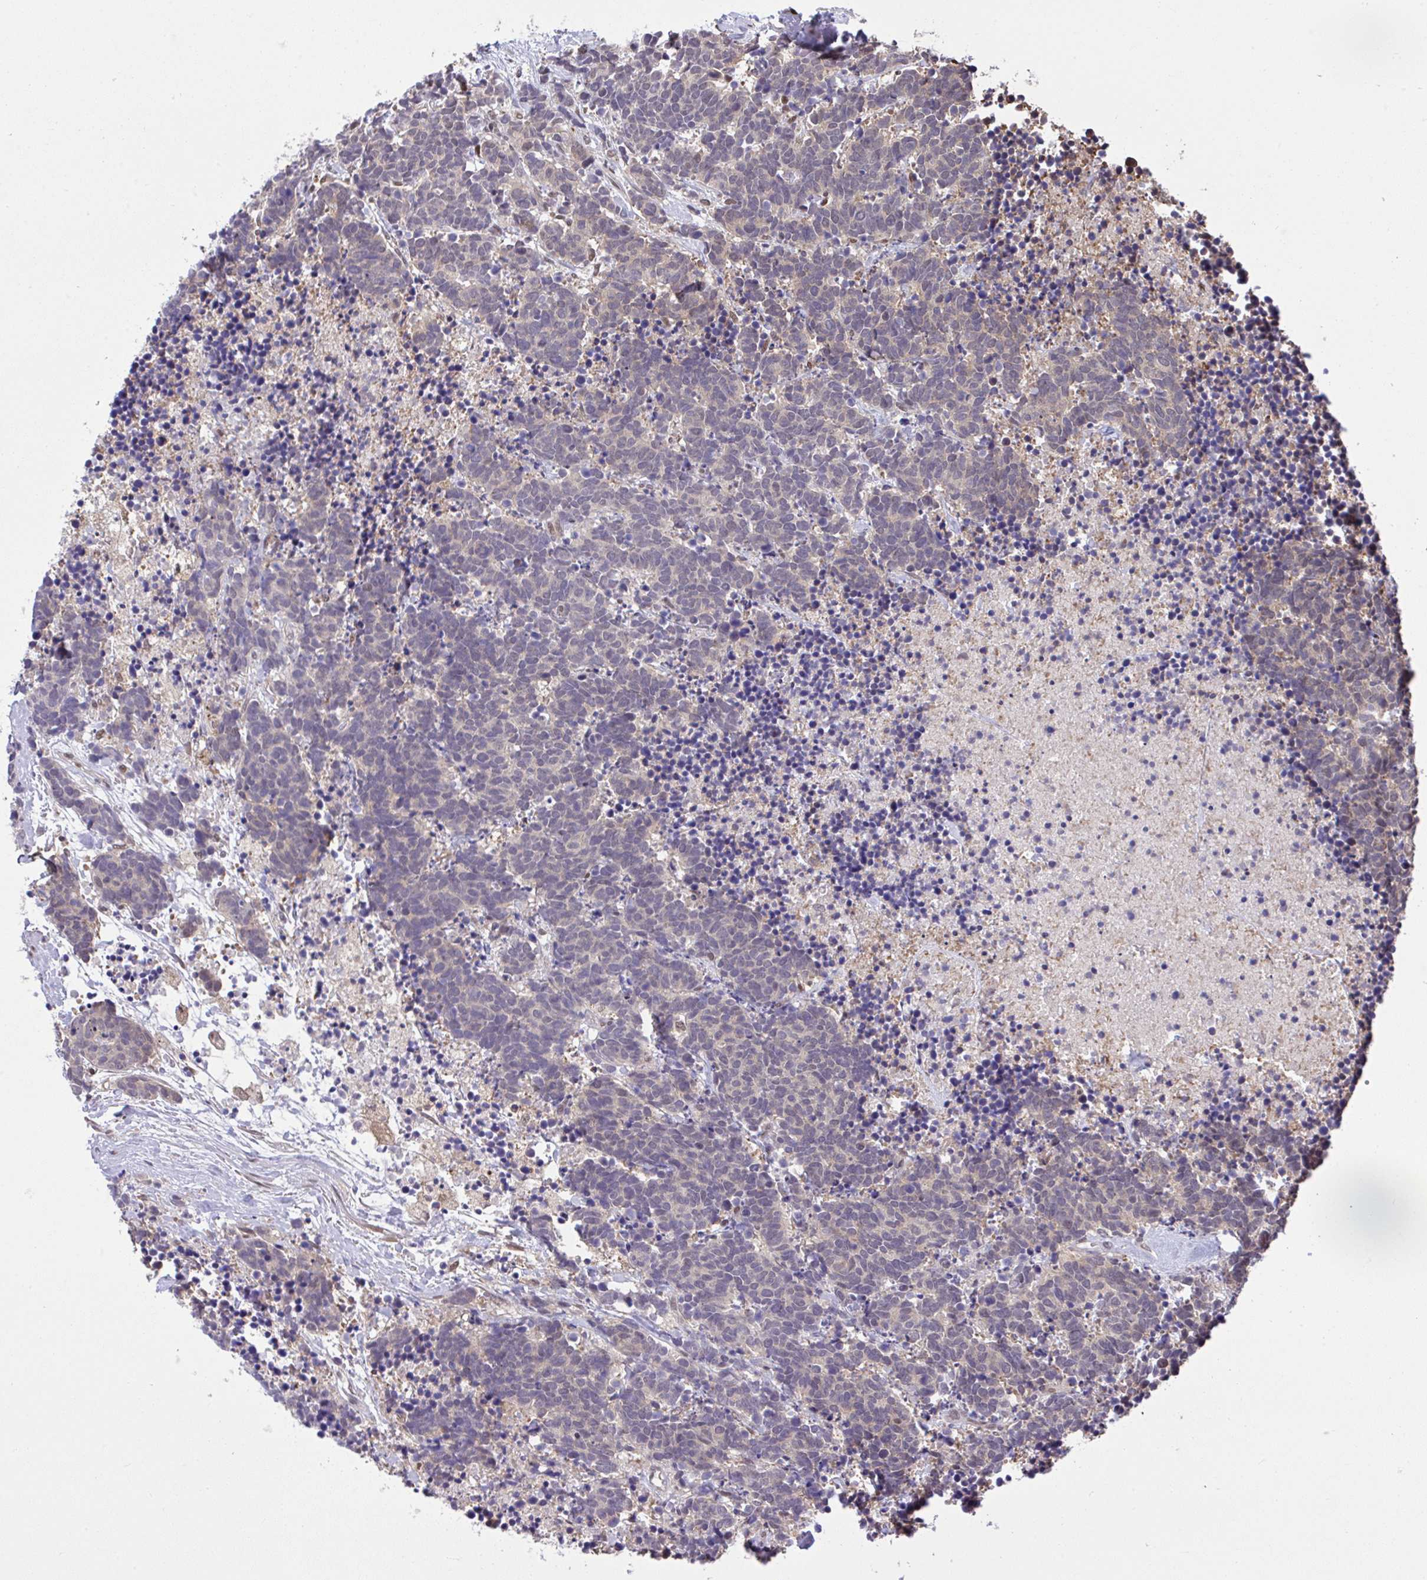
{"staining": {"intensity": "weak", "quantity": "25%-75%", "location": "cytoplasmic/membranous"}, "tissue": "carcinoid", "cell_type": "Tumor cells", "image_type": "cancer", "snomed": [{"axis": "morphology", "description": "Carcinoma, NOS"}, {"axis": "morphology", "description": "Carcinoid, malignant, NOS"}, {"axis": "topography", "description": "Prostate"}], "caption": "Approximately 25%-75% of tumor cells in human carcinoid show weak cytoplasmic/membranous protein positivity as visualized by brown immunohistochemical staining.", "gene": "GLIS3", "patient": {"sex": "male", "age": 57}}